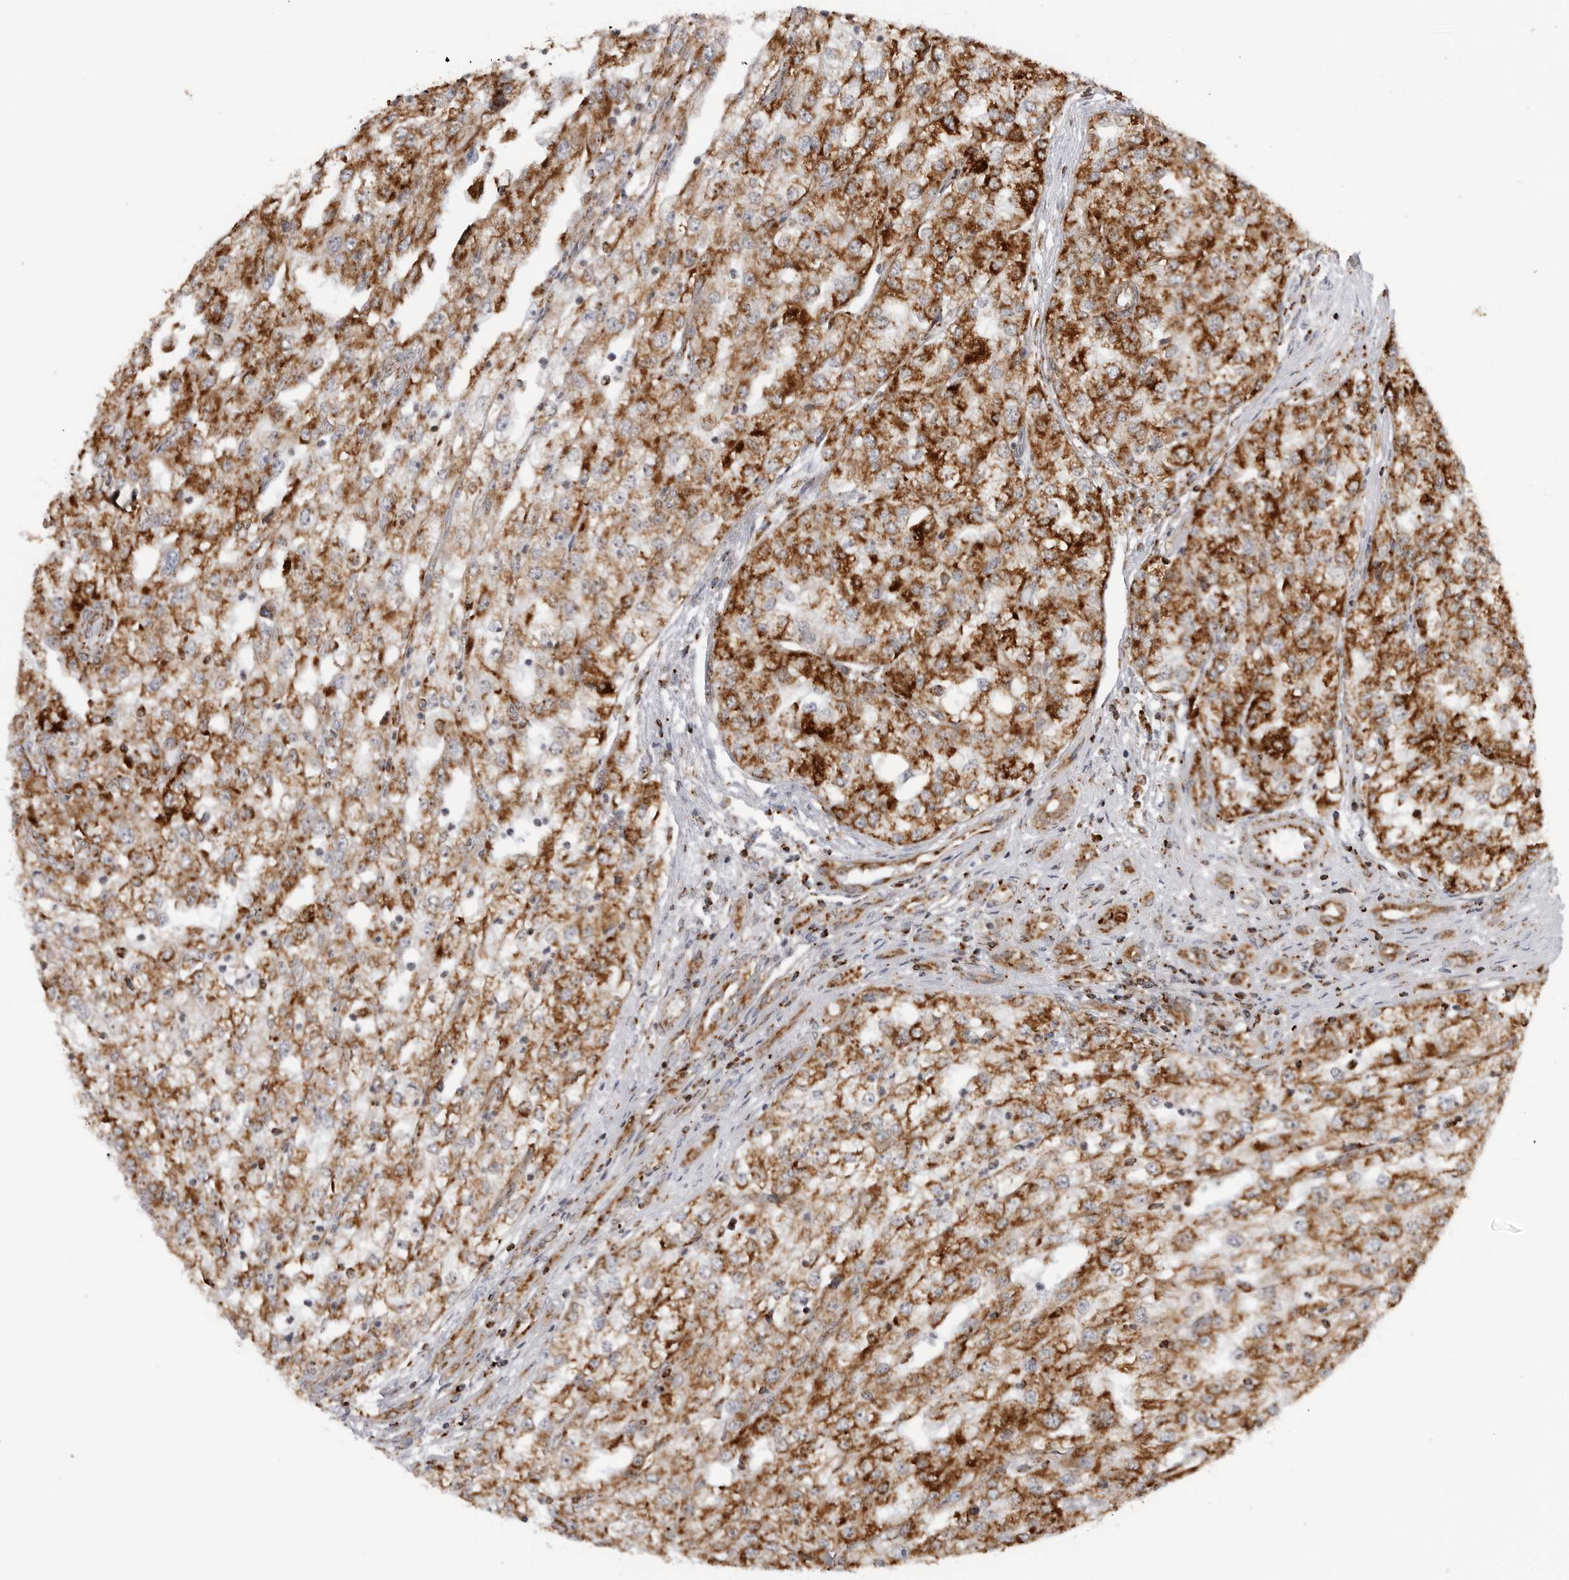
{"staining": {"intensity": "strong", "quantity": ">75%", "location": "cytoplasmic/membranous"}, "tissue": "renal cancer", "cell_type": "Tumor cells", "image_type": "cancer", "snomed": [{"axis": "morphology", "description": "Adenocarcinoma, NOS"}, {"axis": "topography", "description": "Kidney"}], "caption": "Renal cancer stained with a protein marker shows strong staining in tumor cells.", "gene": "COX5A", "patient": {"sex": "female", "age": 54}}